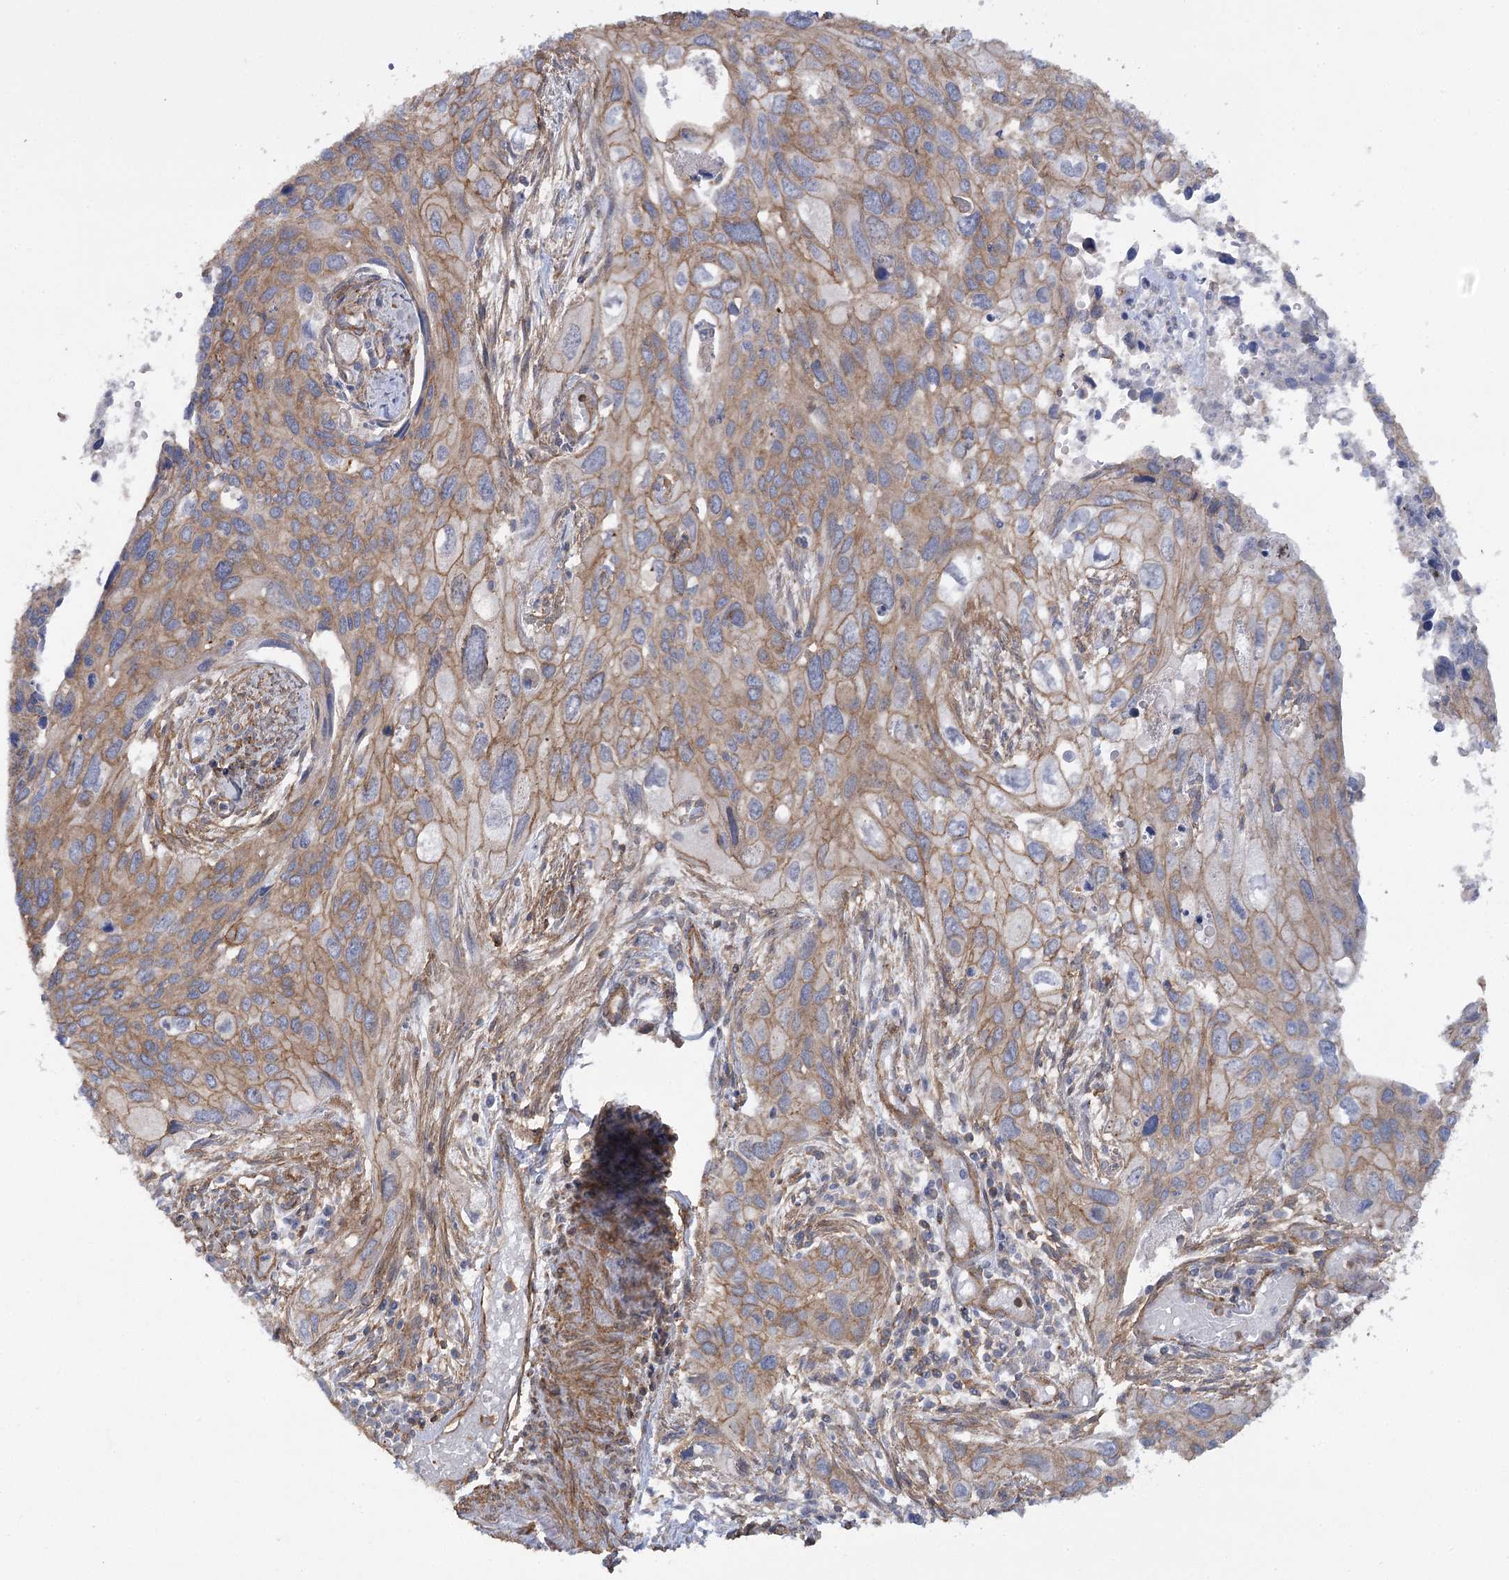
{"staining": {"intensity": "moderate", "quantity": ">75%", "location": "cytoplasmic/membranous"}, "tissue": "cervical cancer", "cell_type": "Tumor cells", "image_type": "cancer", "snomed": [{"axis": "morphology", "description": "Squamous cell carcinoma, NOS"}, {"axis": "topography", "description": "Cervix"}], "caption": "Brown immunohistochemical staining in human cervical cancer displays moderate cytoplasmic/membranous expression in approximately >75% of tumor cells. The staining was performed using DAB (3,3'-diaminobenzidine), with brown indicating positive protein expression. Nuclei are stained blue with hematoxylin.", "gene": "SYNPO2", "patient": {"sex": "female", "age": 55}}